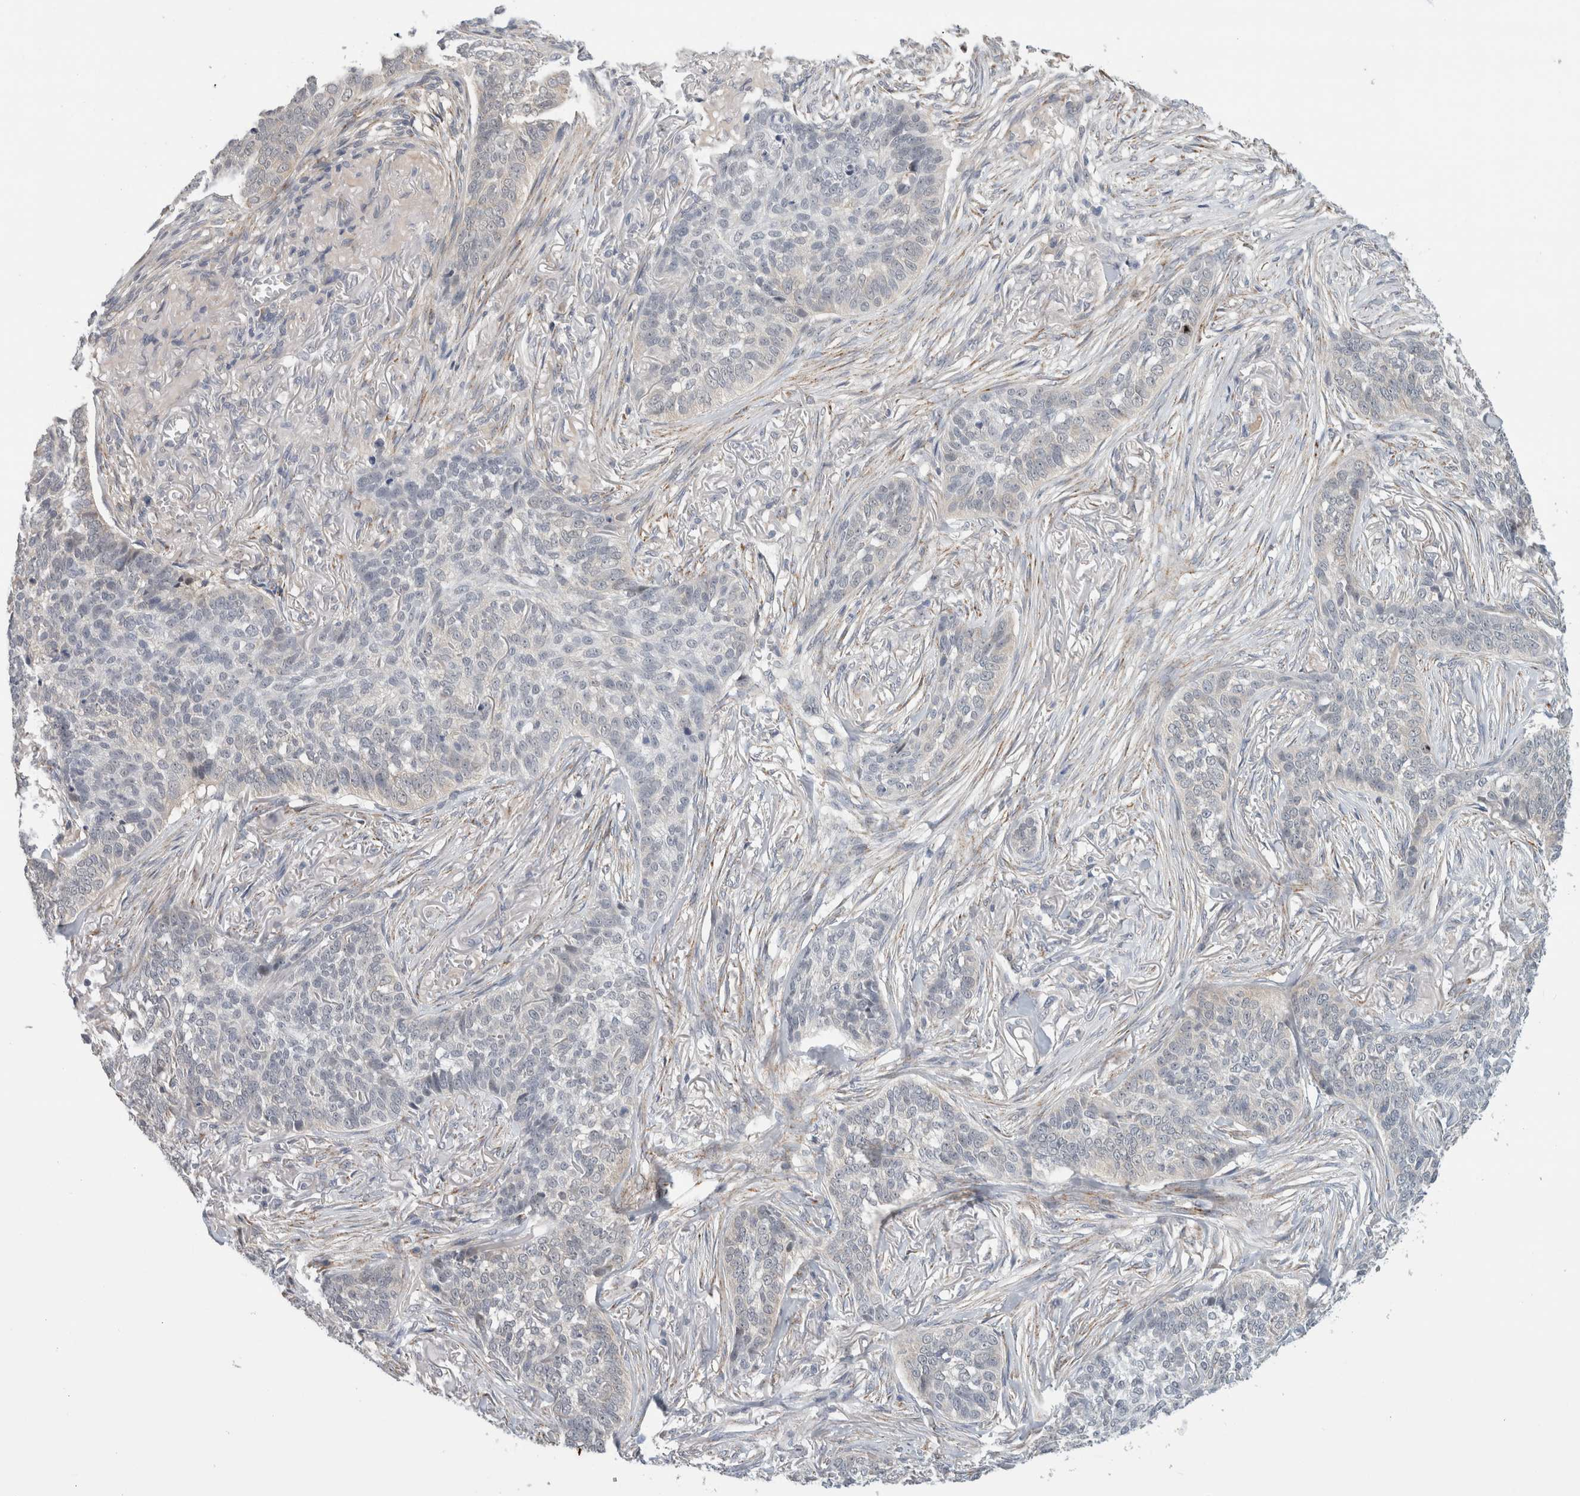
{"staining": {"intensity": "negative", "quantity": "none", "location": "none"}, "tissue": "skin cancer", "cell_type": "Tumor cells", "image_type": "cancer", "snomed": [{"axis": "morphology", "description": "Basal cell carcinoma"}, {"axis": "topography", "description": "Skin"}], "caption": "Immunohistochemical staining of human basal cell carcinoma (skin) exhibits no significant positivity in tumor cells. Brightfield microscopy of IHC stained with DAB (3,3'-diaminobenzidine) (brown) and hematoxylin (blue), captured at high magnification.", "gene": "HCN3", "patient": {"sex": "male", "age": 85}}